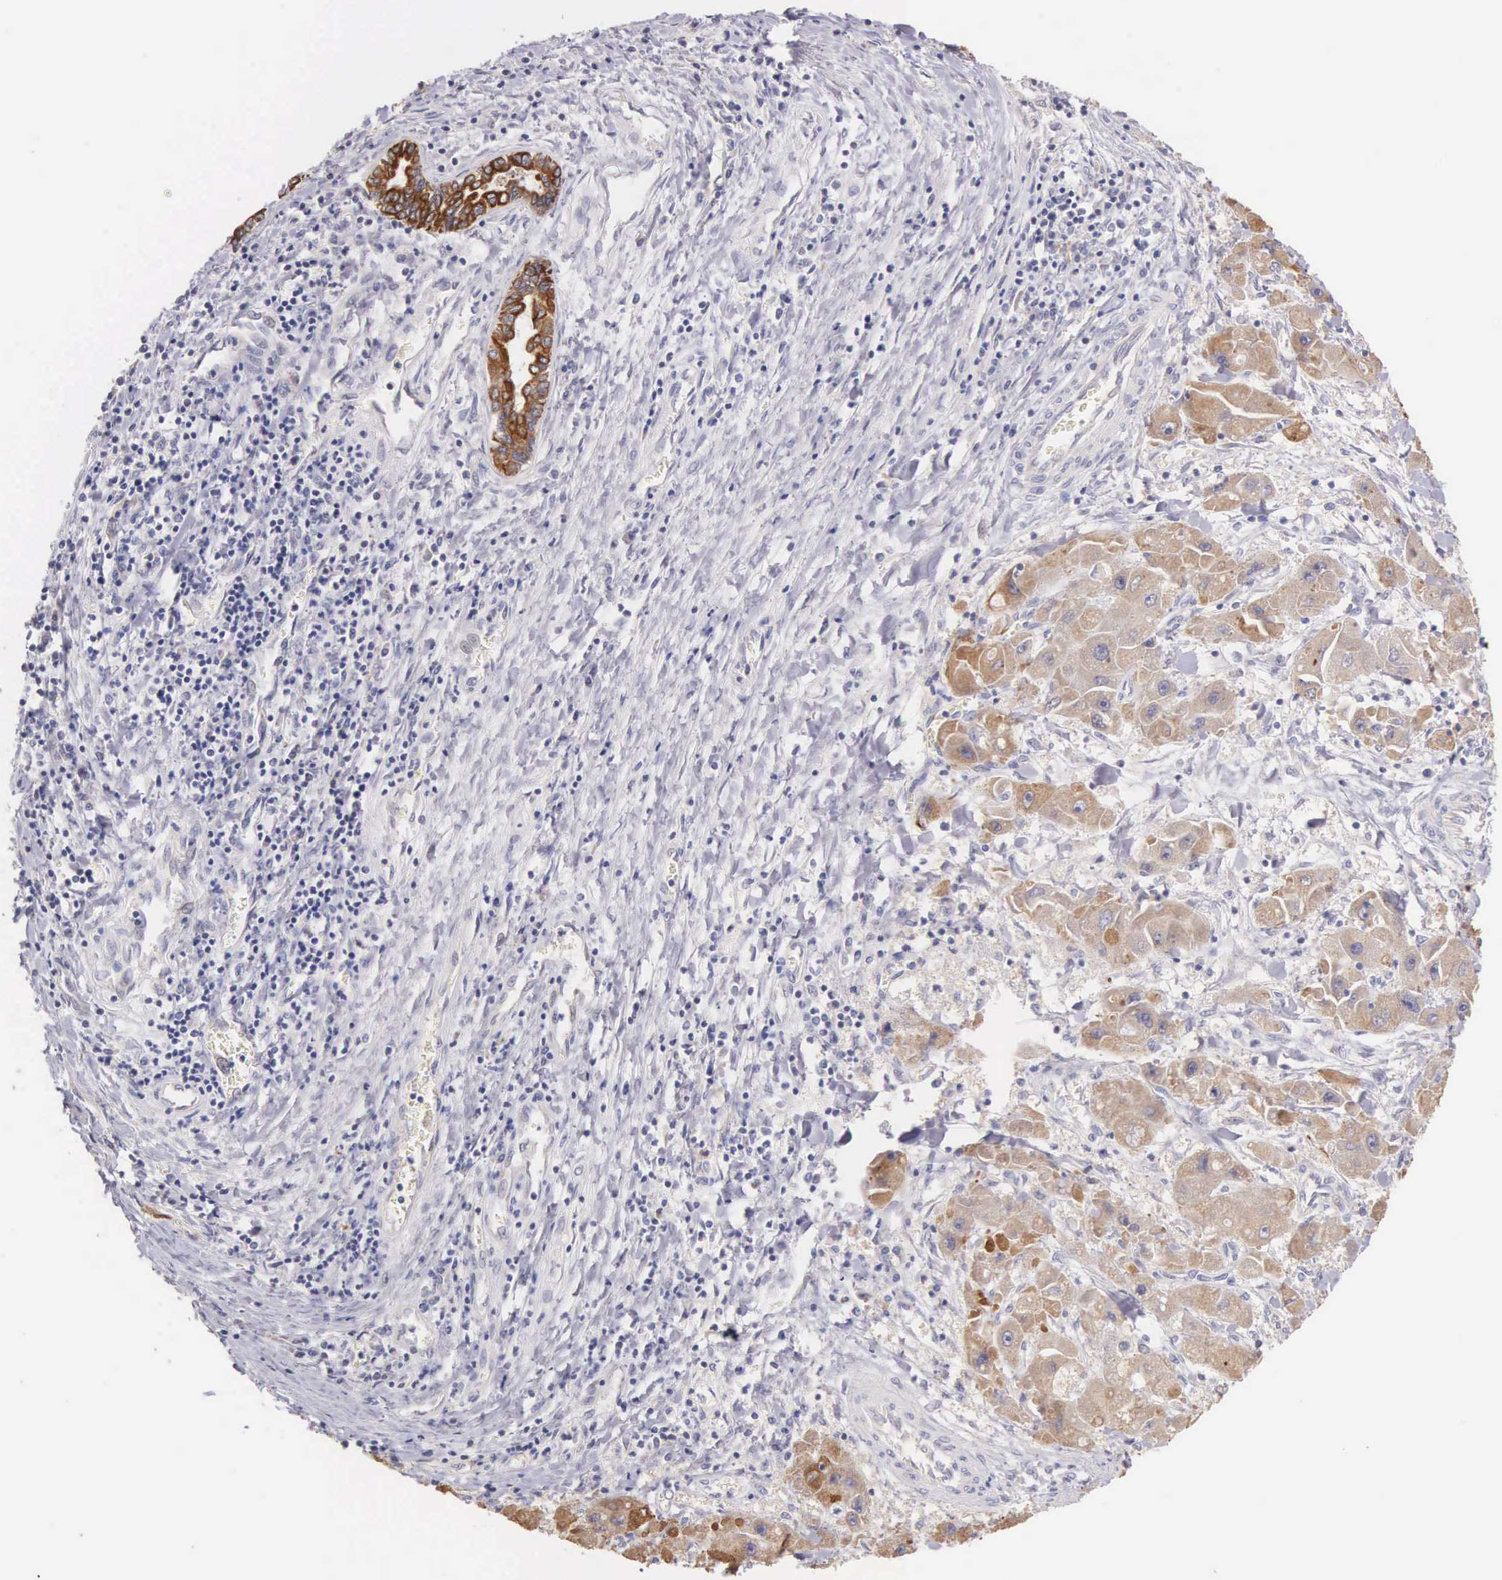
{"staining": {"intensity": "moderate", "quantity": "25%-75%", "location": "cytoplasmic/membranous"}, "tissue": "liver cancer", "cell_type": "Tumor cells", "image_type": "cancer", "snomed": [{"axis": "morphology", "description": "Carcinoma, Hepatocellular, NOS"}, {"axis": "topography", "description": "Liver"}], "caption": "A medium amount of moderate cytoplasmic/membranous positivity is seen in about 25%-75% of tumor cells in hepatocellular carcinoma (liver) tissue.", "gene": "PIR", "patient": {"sex": "male", "age": 24}}